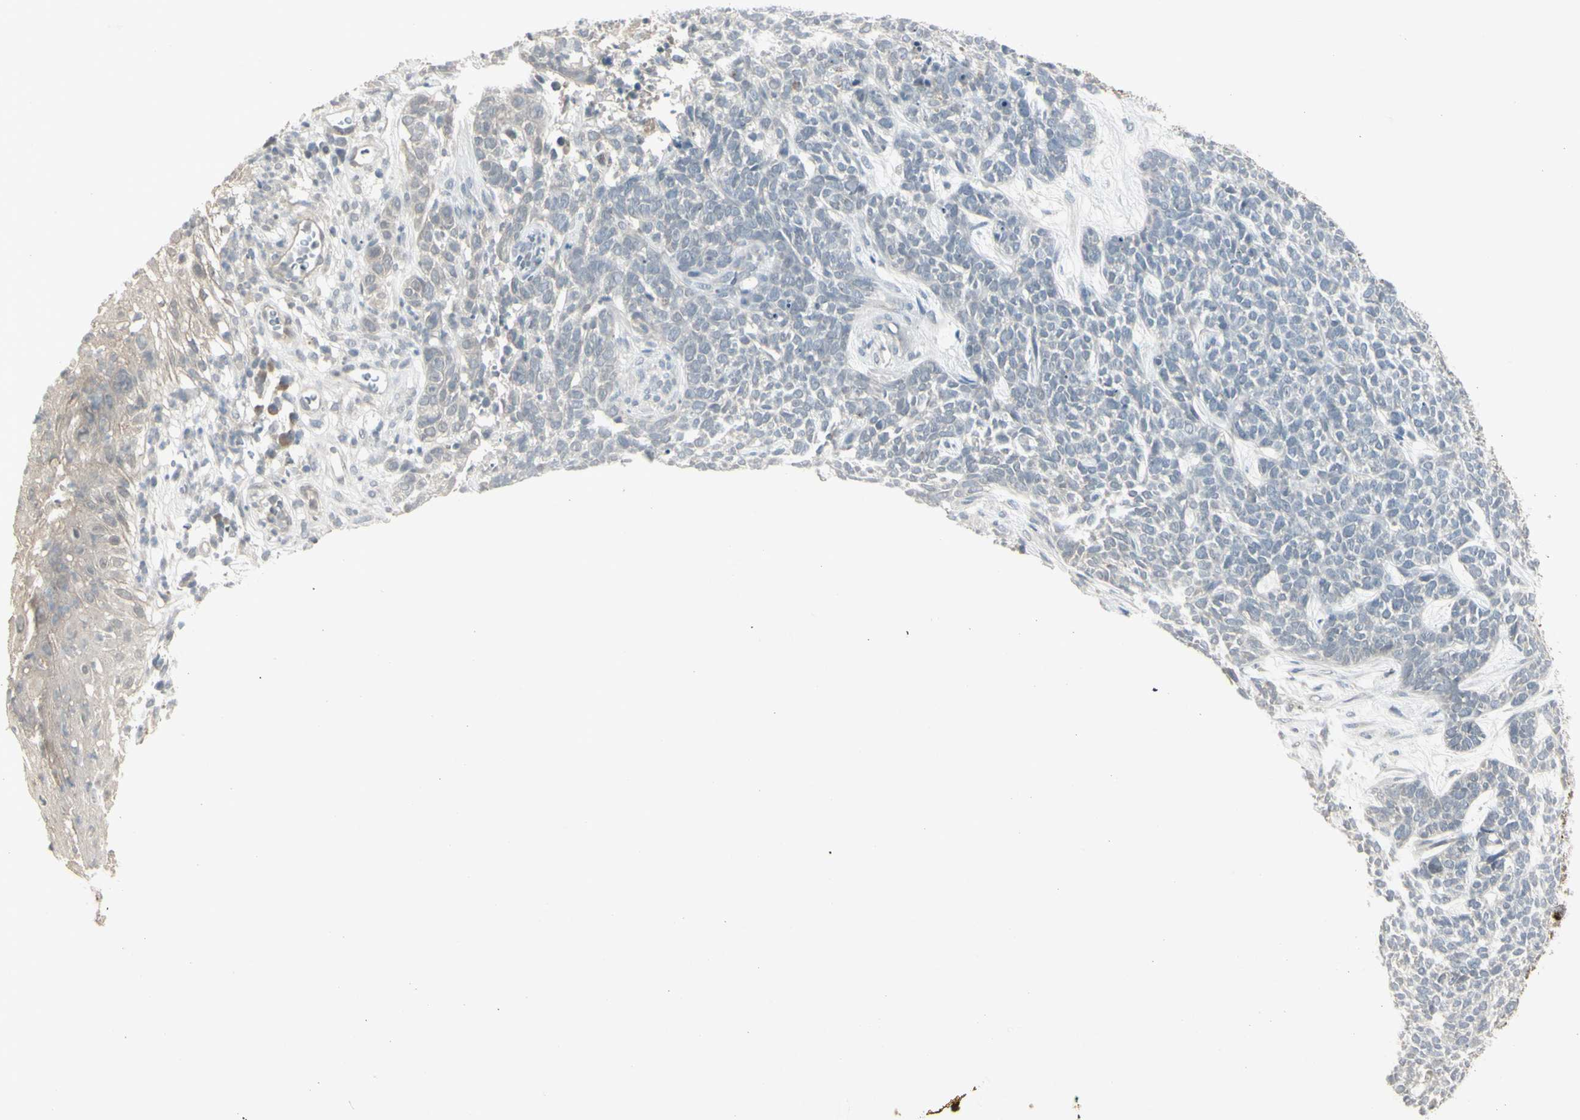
{"staining": {"intensity": "negative", "quantity": "none", "location": "none"}, "tissue": "skin cancer", "cell_type": "Tumor cells", "image_type": "cancer", "snomed": [{"axis": "morphology", "description": "Basal cell carcinoma"}, {"axis": "topography", "description": "Skin"}], "caption": "Human skin cancer stained for a protein using immunohistochemistry shows no positivity in tumor cells.", "gene": "PIAS4", "patient": {"sex": "female", "age": 84}}